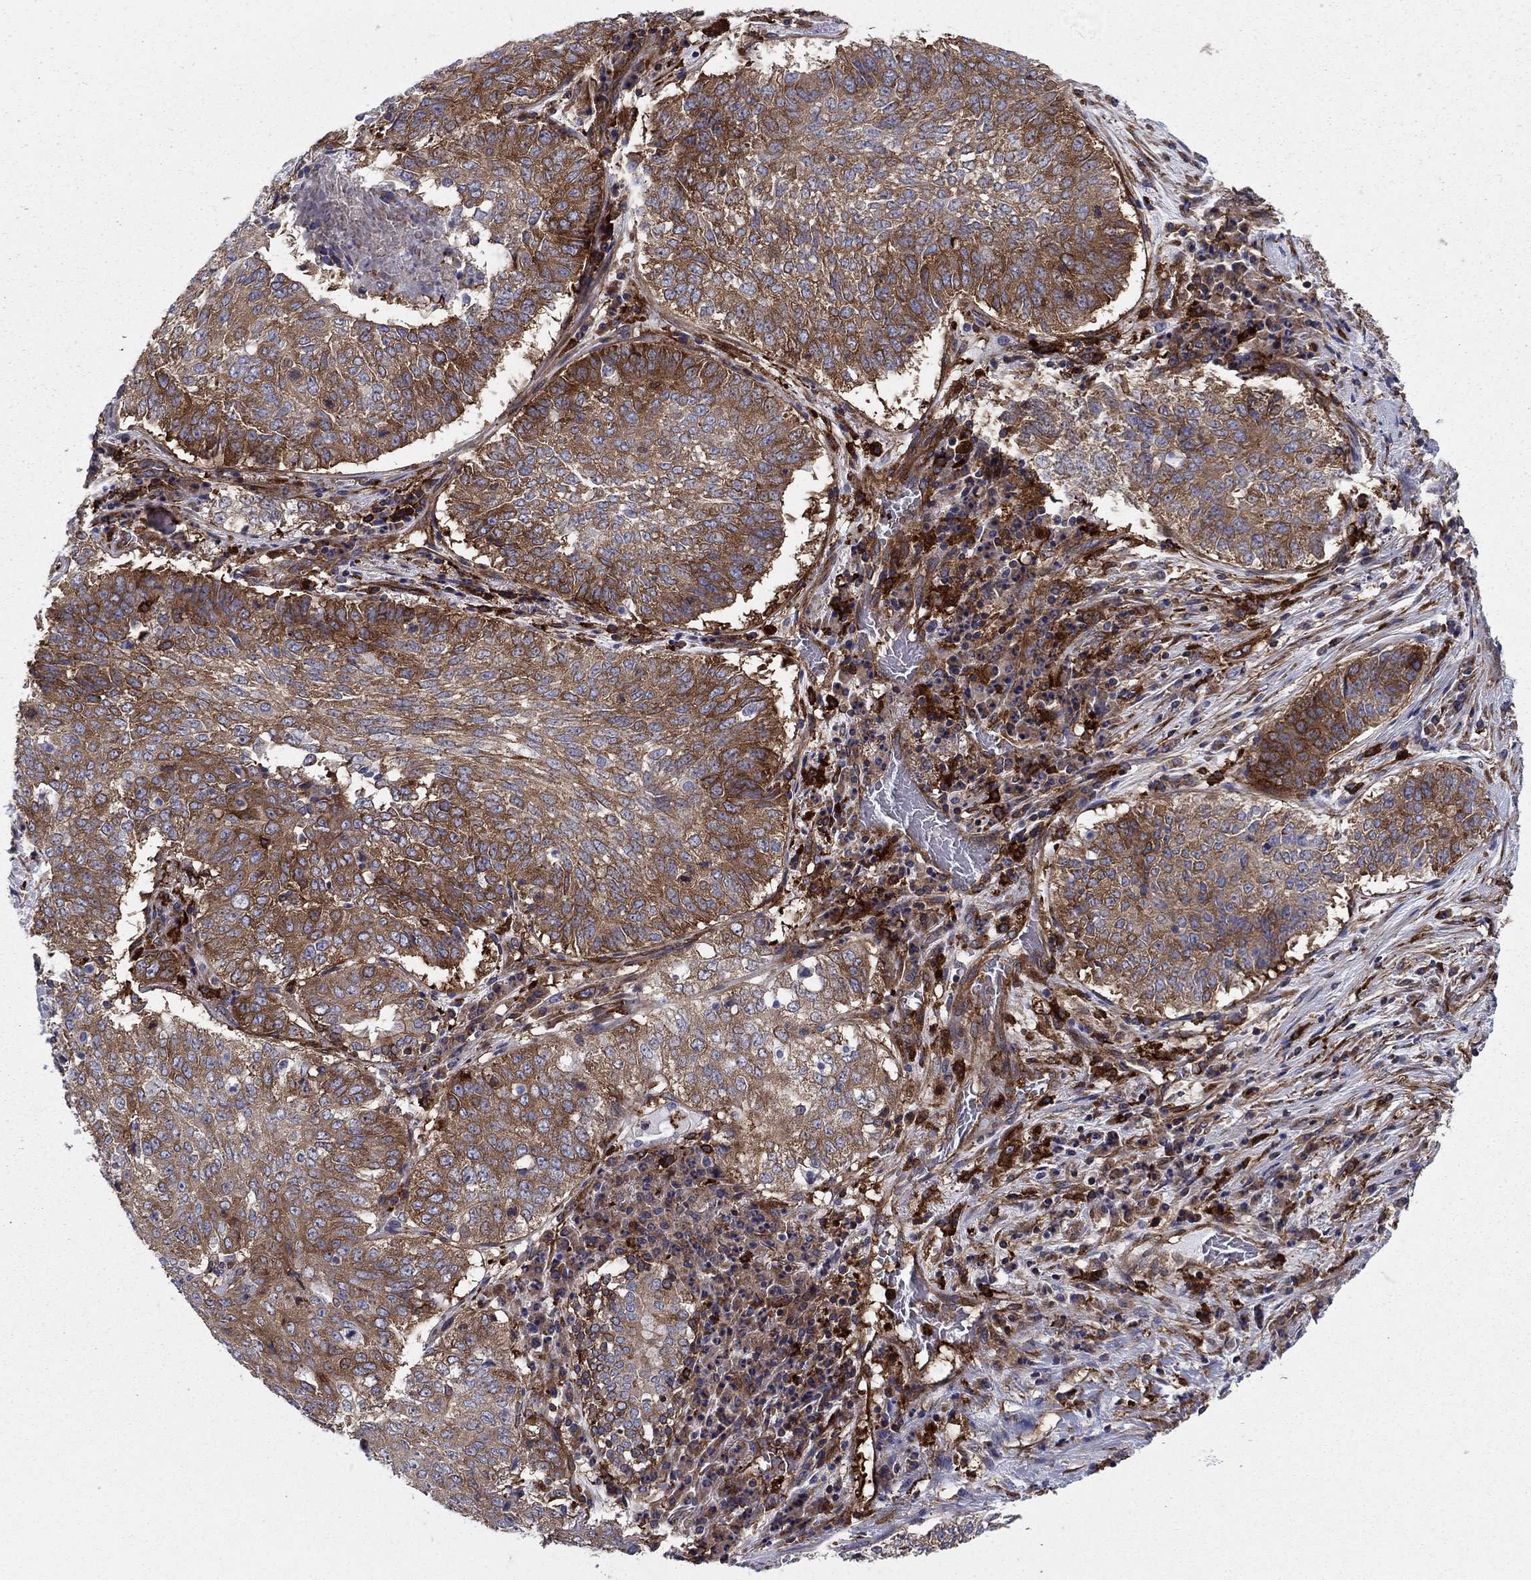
{"staining": {"intensity": "strong", "quantity": "<25%", "location": "cytoplasmic/membranous"}, "tissue": "lung cancer", "cell_type": "Tumor cells", "image_type": "cancer", "snomed": [{"axis": "morphology", "description": "Squamous cell carcinoma, NOS"}, {"axis": "topography", "description": "Lung"}], "caption": "Strong cytoplasmic/membranous positivity is appreciated in approximately <25% of tumor cells in lung squamous cell carcinoma.", "gene": "EHBP1L1", "patient": {"sex": "male", "age": 64}}